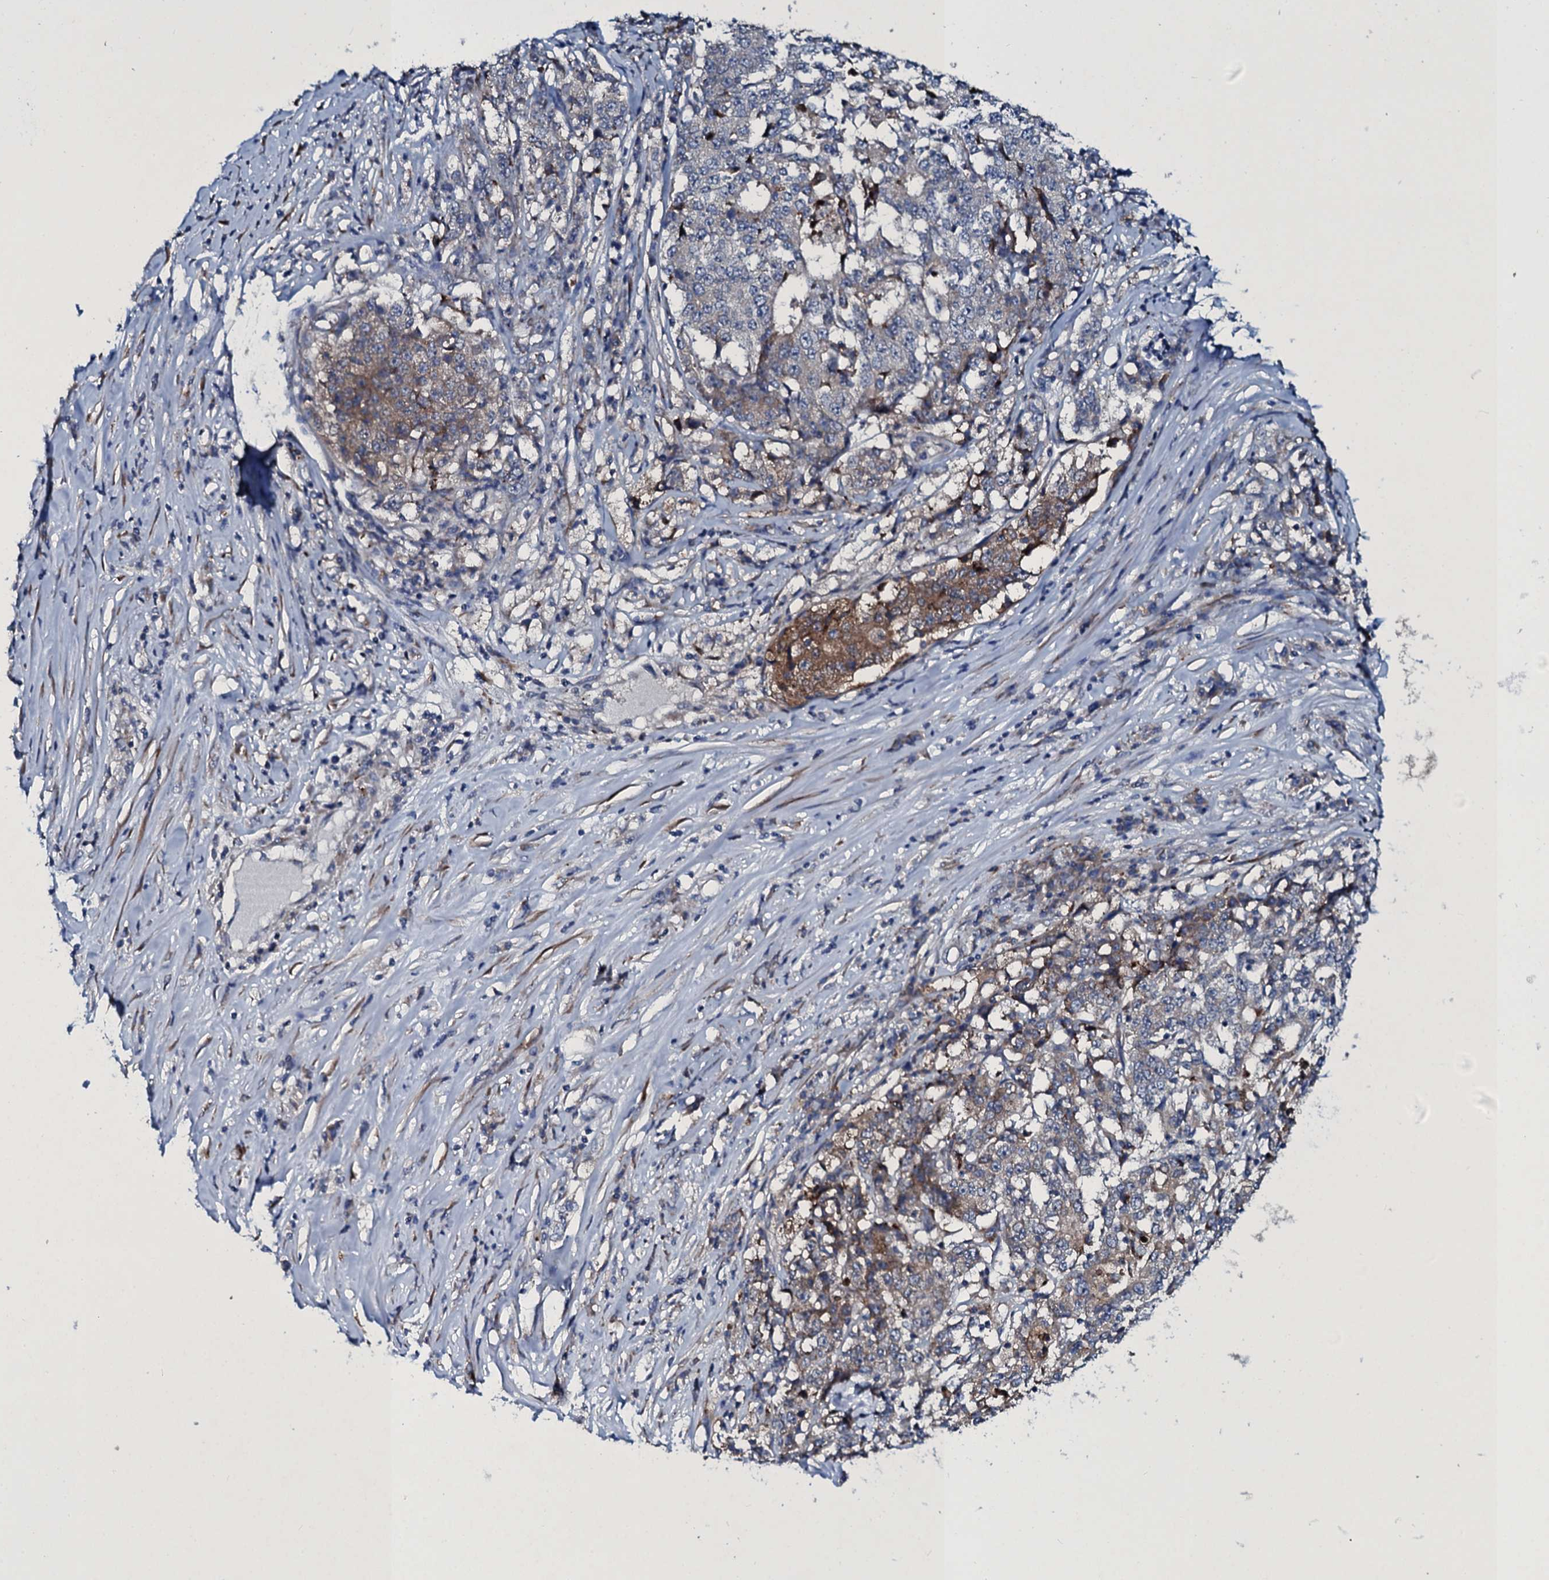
{"staining": {"intensity": "moderate", "quantity": "<25%", "location": "cytoplasmic/membranous"}, "tissue": "stomach cancer", "cell_type": "Tumor cells", "image_type": "cancer", "snomed": [{"axis": "morphology", "description": "Adenocarcinoma, NOS"}, {"axis": "topography", "description": "Stomach"}], "caption": "Protein staining by IHC shows moderate cytoplasmic/membranous positivity in about <25% of tumor cells in stomach cancer (adenocarcinoma). Nuclei are stained in blue.", "gene": "TPGS2", "patient": {"sex": "male", "age": 59}}